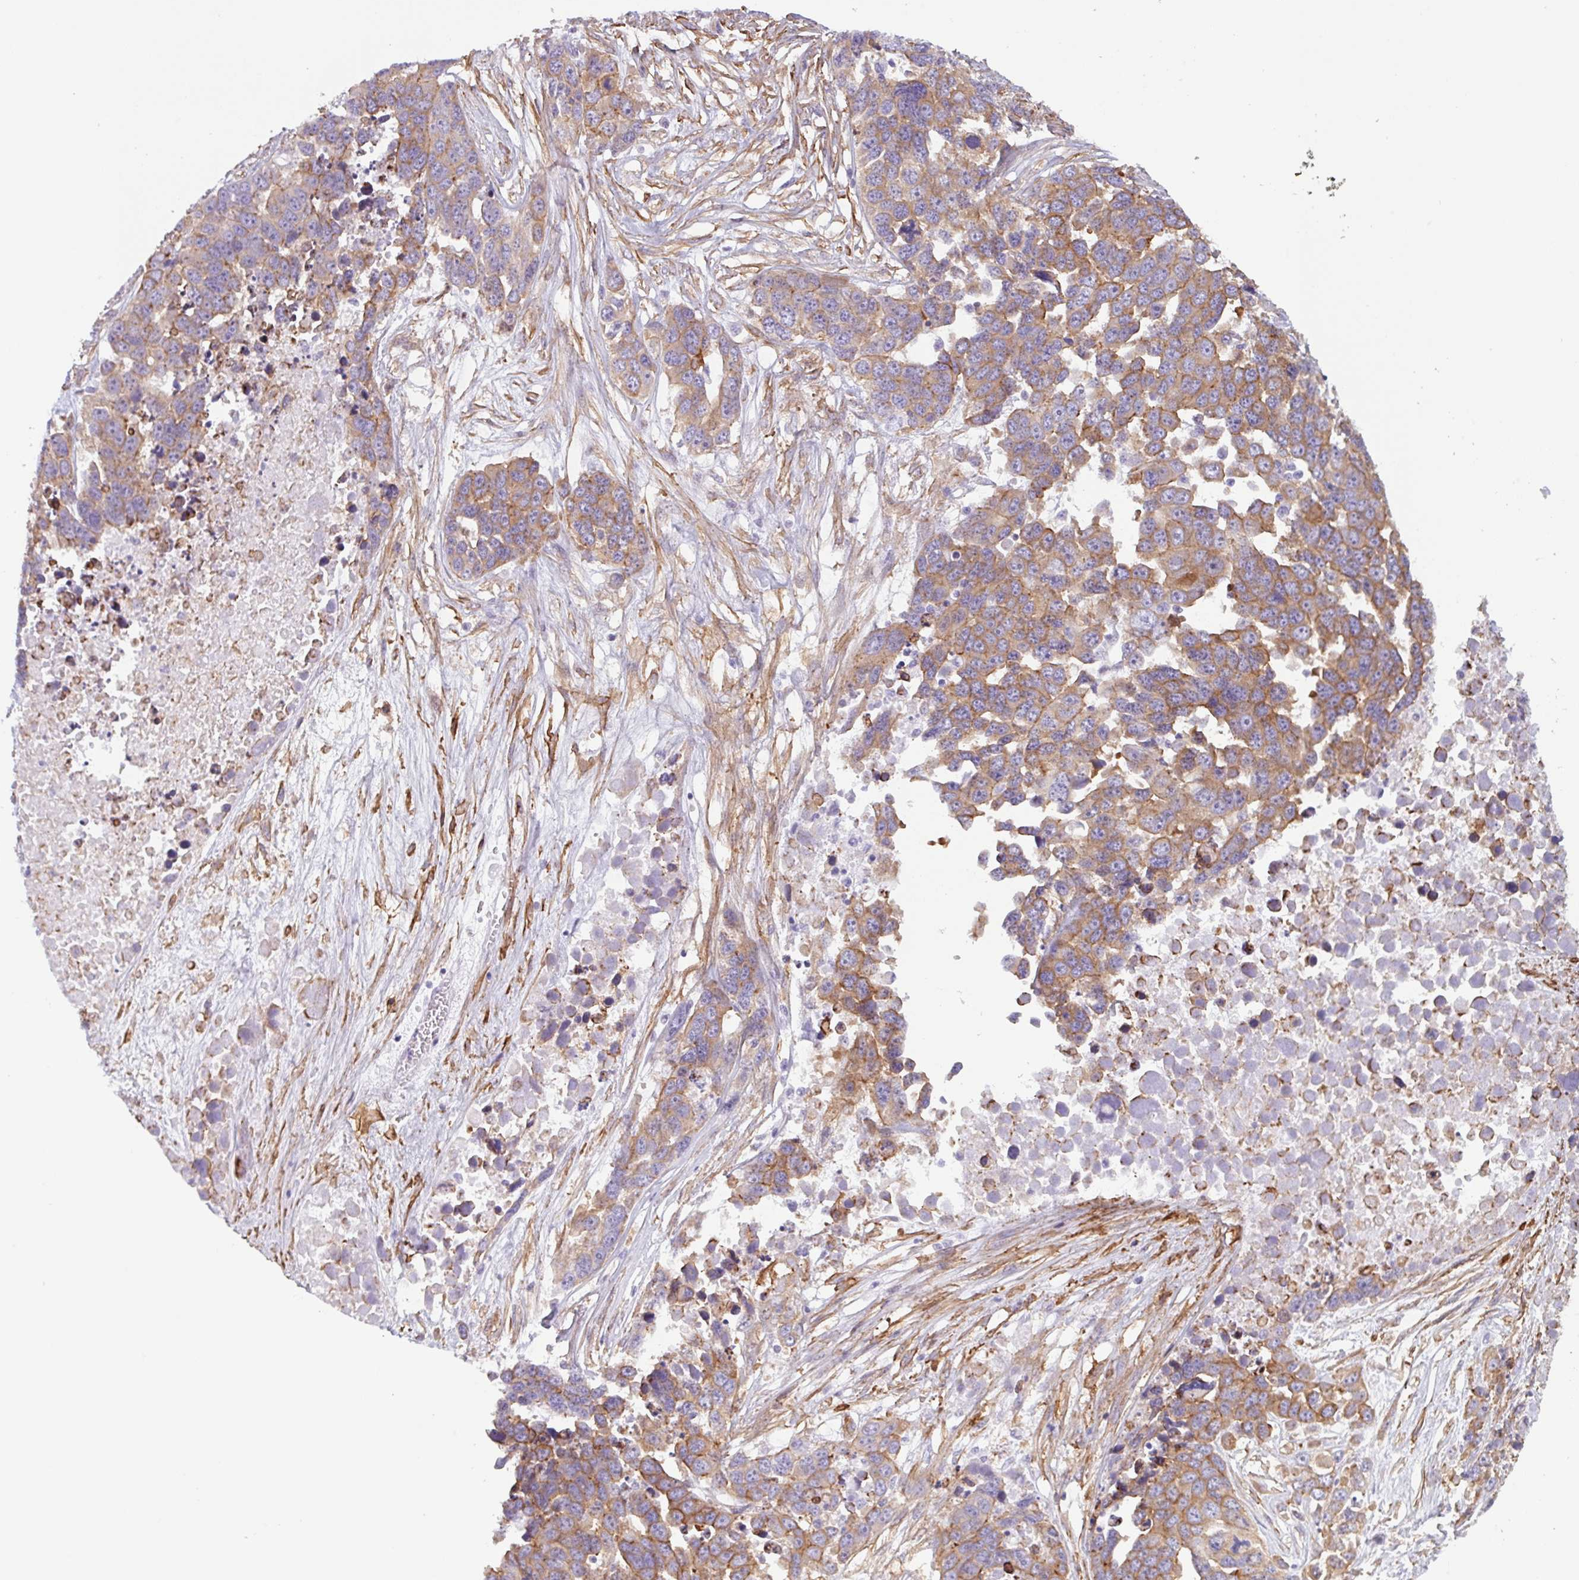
{"staining": {"intensity": "moderate", "quantity": ">75%", "location": "cytoplasmic/membranous"}, "tissue": "ovarian cancer", "cell_type": "Tumor cells", "image_type": "cancer", "snomed": [{"axis": "morphology", "description": "Cystadenocarcinoma, serous, NOS"}, {"axis": "topography", "description": "Ovary"}], "caption": "Immunohistochemistry (IHC) (DAB (3,3'-diaminobenzidine)) staining of ovarian serous cystadenocarcinoma demonstrates moderate cytoplasmic/membranous protein staining in about >75% of tumor cells.", "gene": "MYH10", "patient": {"sex": "female", "age": 76}}